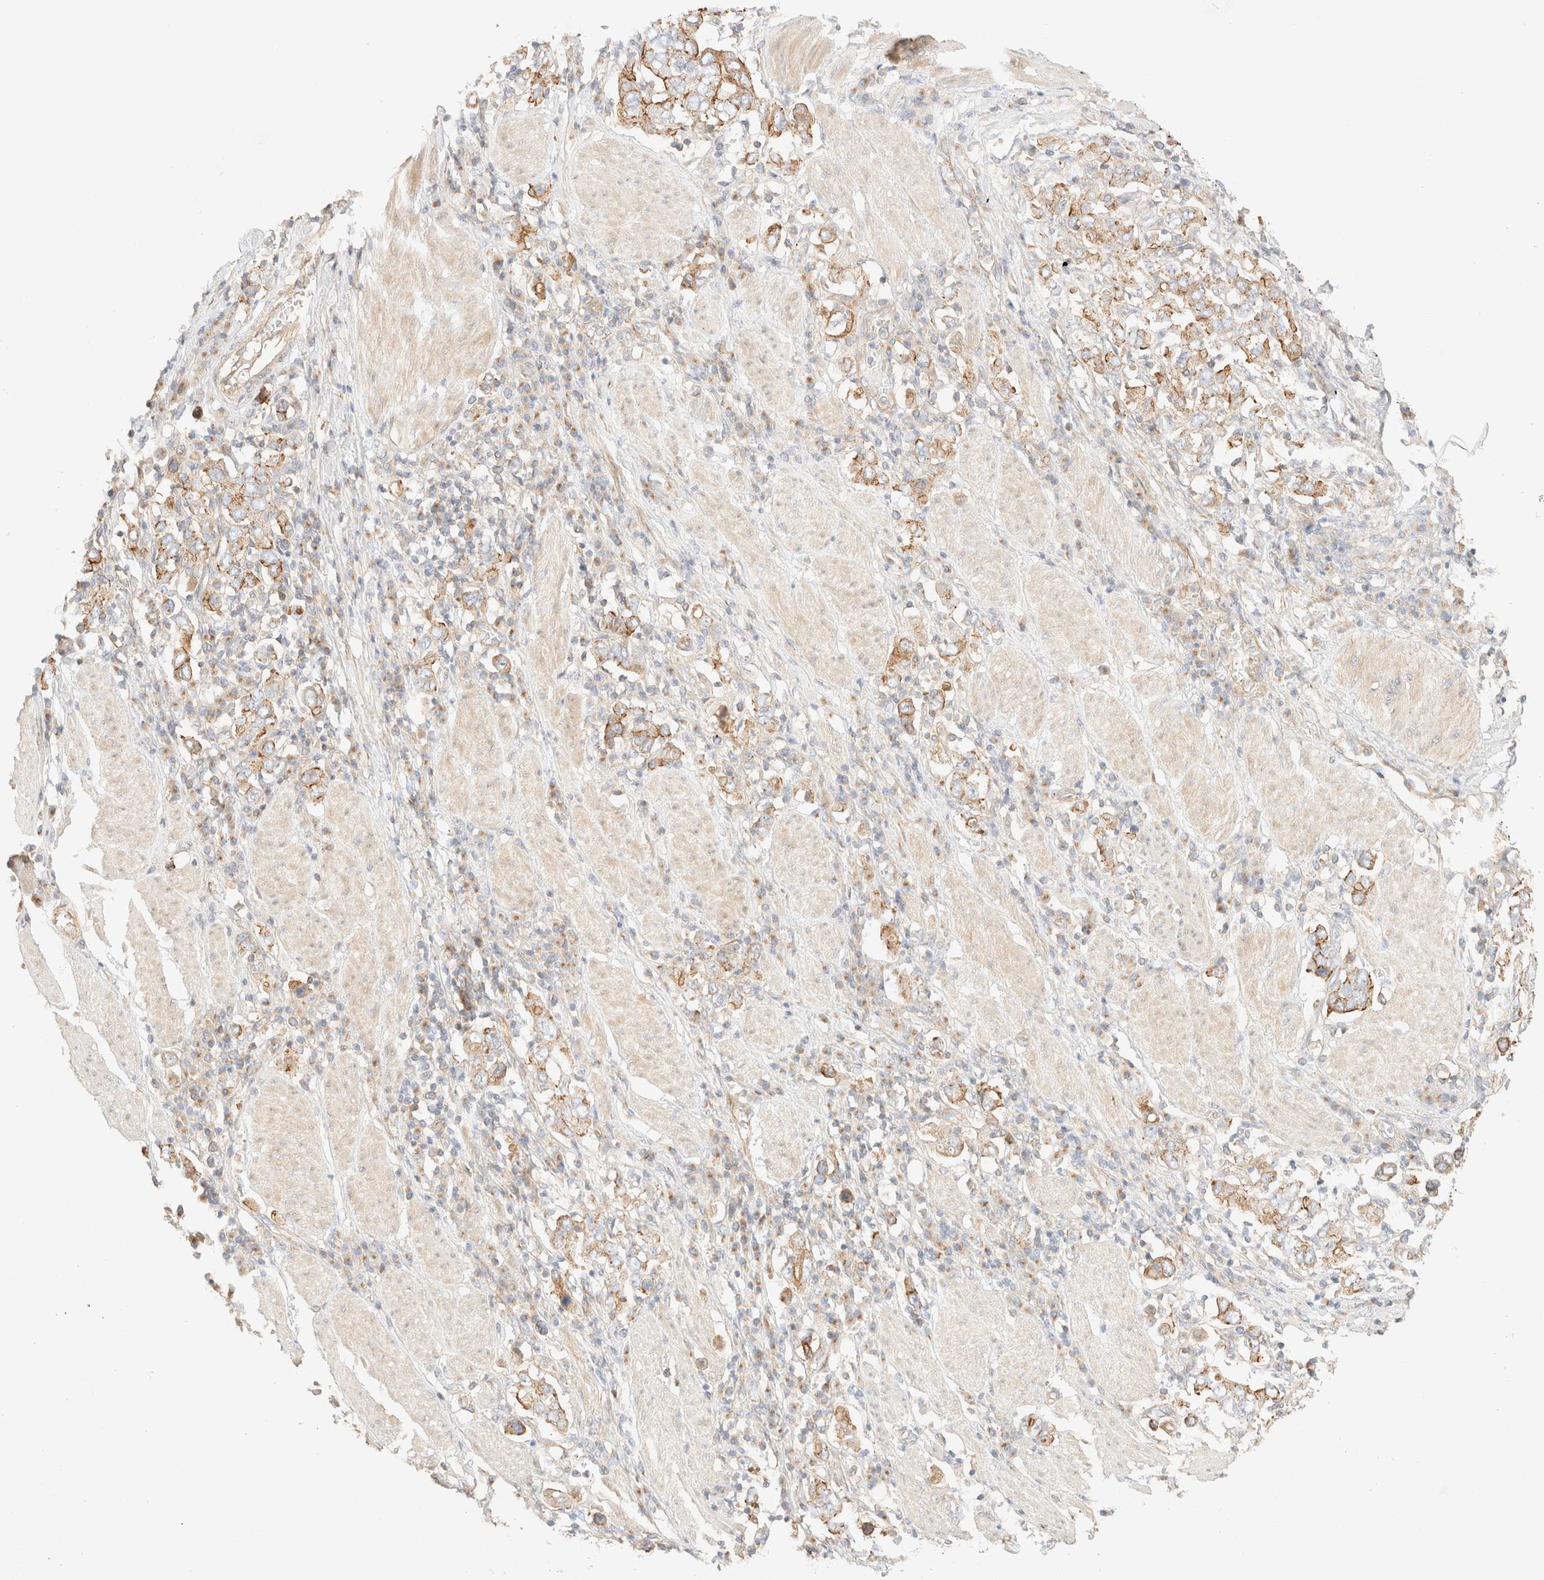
{"staining": {"intensity": "moderate", "quantity": "25%-75%", "location": "cytoplasmic/membranous"}, "tissue": "stomach cancer", "cell_type": "Tumor cells", "image_type": "cancer", "snomed": [{"axis": "morphology", "description": "Adenocarcinoma, NOS"}, {"axis": "topography", "description": "Stomach, upper"}], "caption": "This micrograph exhibits immunohistochemistry staining of human adenocarcinoma (stomach), with medium moderate cytoplasmic/membranous positivity in approximately 25%-75% of tumor cells.", "gene": "MYO10", "patient": {"sex": "male", "age": 62}}